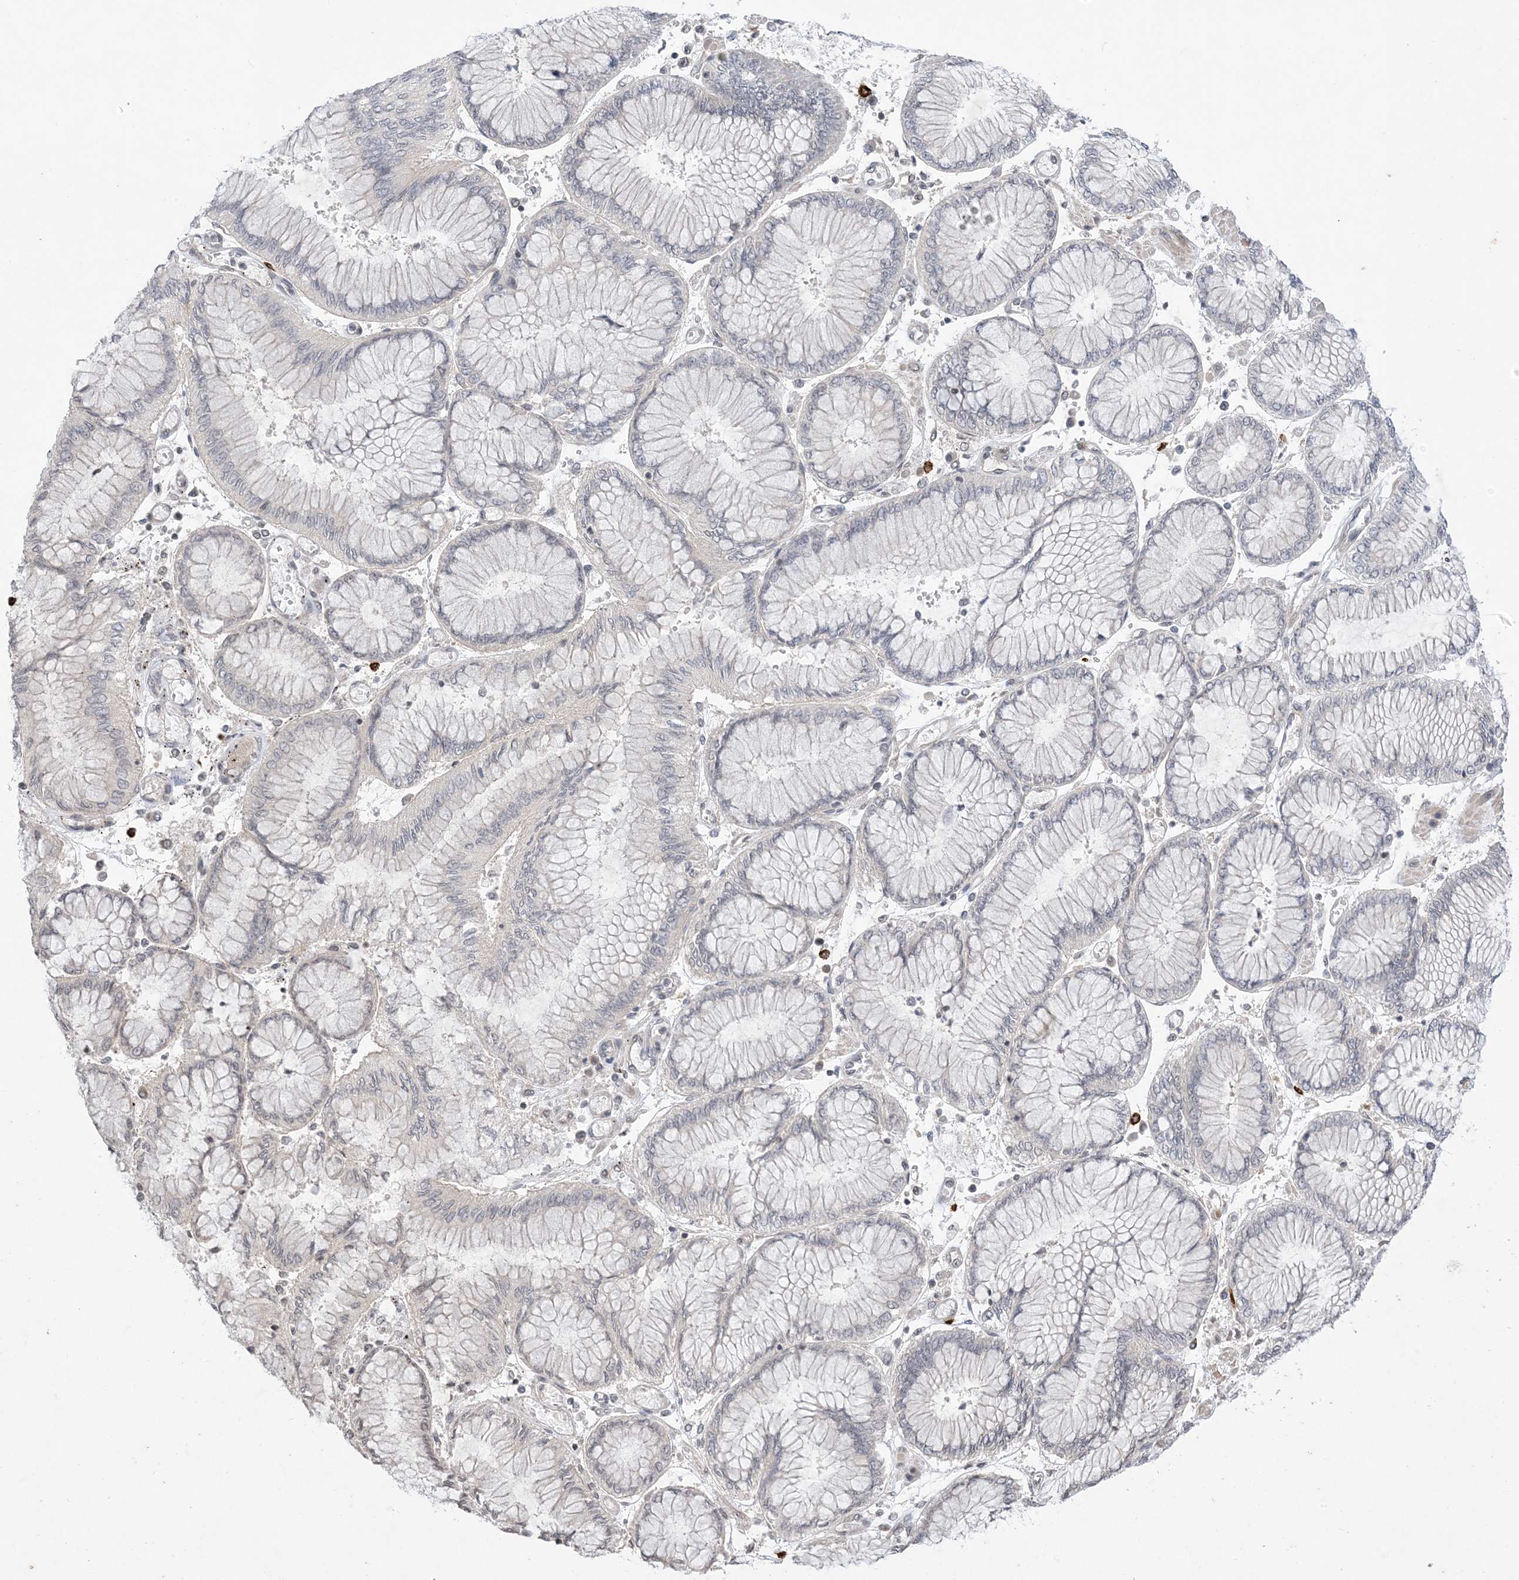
{"staining": {"intensity": "negative", "quantity": "none", "location": "none"}, "tissue": "stomach cancer", "cell_type": "Tumor cells", "image_type": "cancer", "snomed": [{"axis": "morphology", "description": "Adenocarcinoma, NOS"}, {"axis": "topography", "description": "Stomach"}], "caption": "A micrograph of human adenocarcinoma (stomach) is negative for staining in tumor cells.", "gene": "RANBP9", "patient": {"sex": "male", "age": 76}}